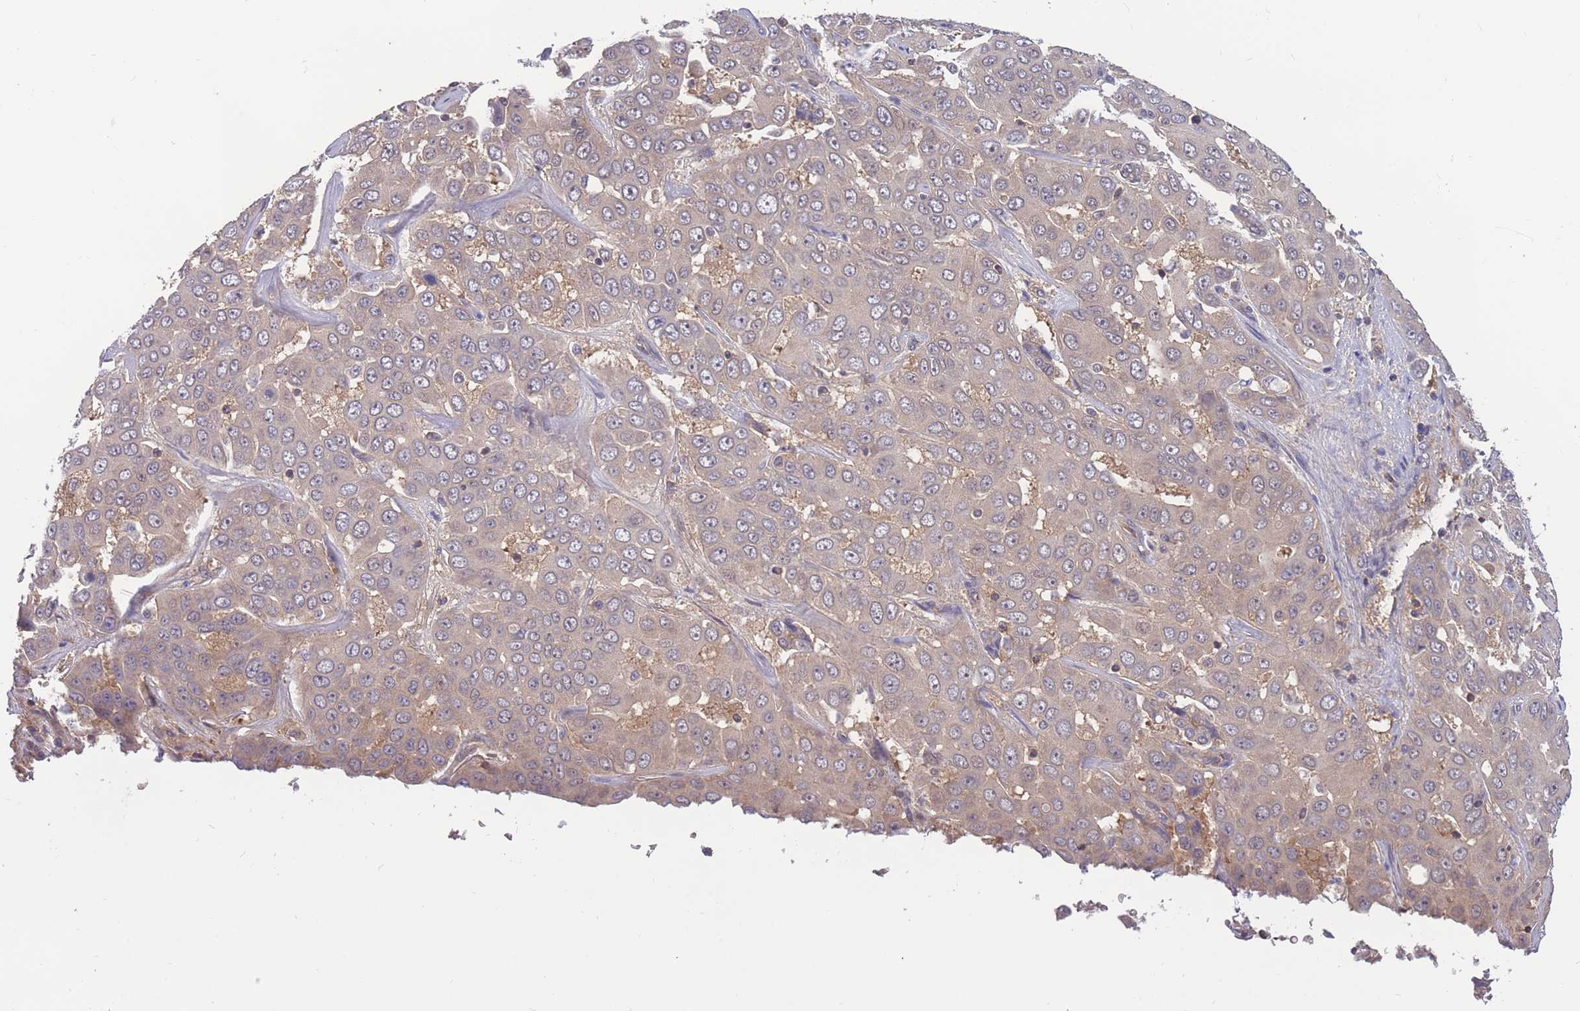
{"staining": {"intensity": "weak", "quantity": "<25%", "location": "cytoplasmic/membranous"}, "tissue": "liver cancer", "cell_type": "Tumor cells", "image_type": "cancer", "snomed": [{"axis": "morphology", "description": "Cholangiocarcinoma"}, {"axis": "topography", "description": "Liver"}], "caption": "DAB (3,3'-diaminobenzidine) immunohistochemical staining of liver cholangiocarcinoma shows no significant expression in tumor cells.", "gene": "UBE2N", "patient": {"sex": "female", "age": 52}}